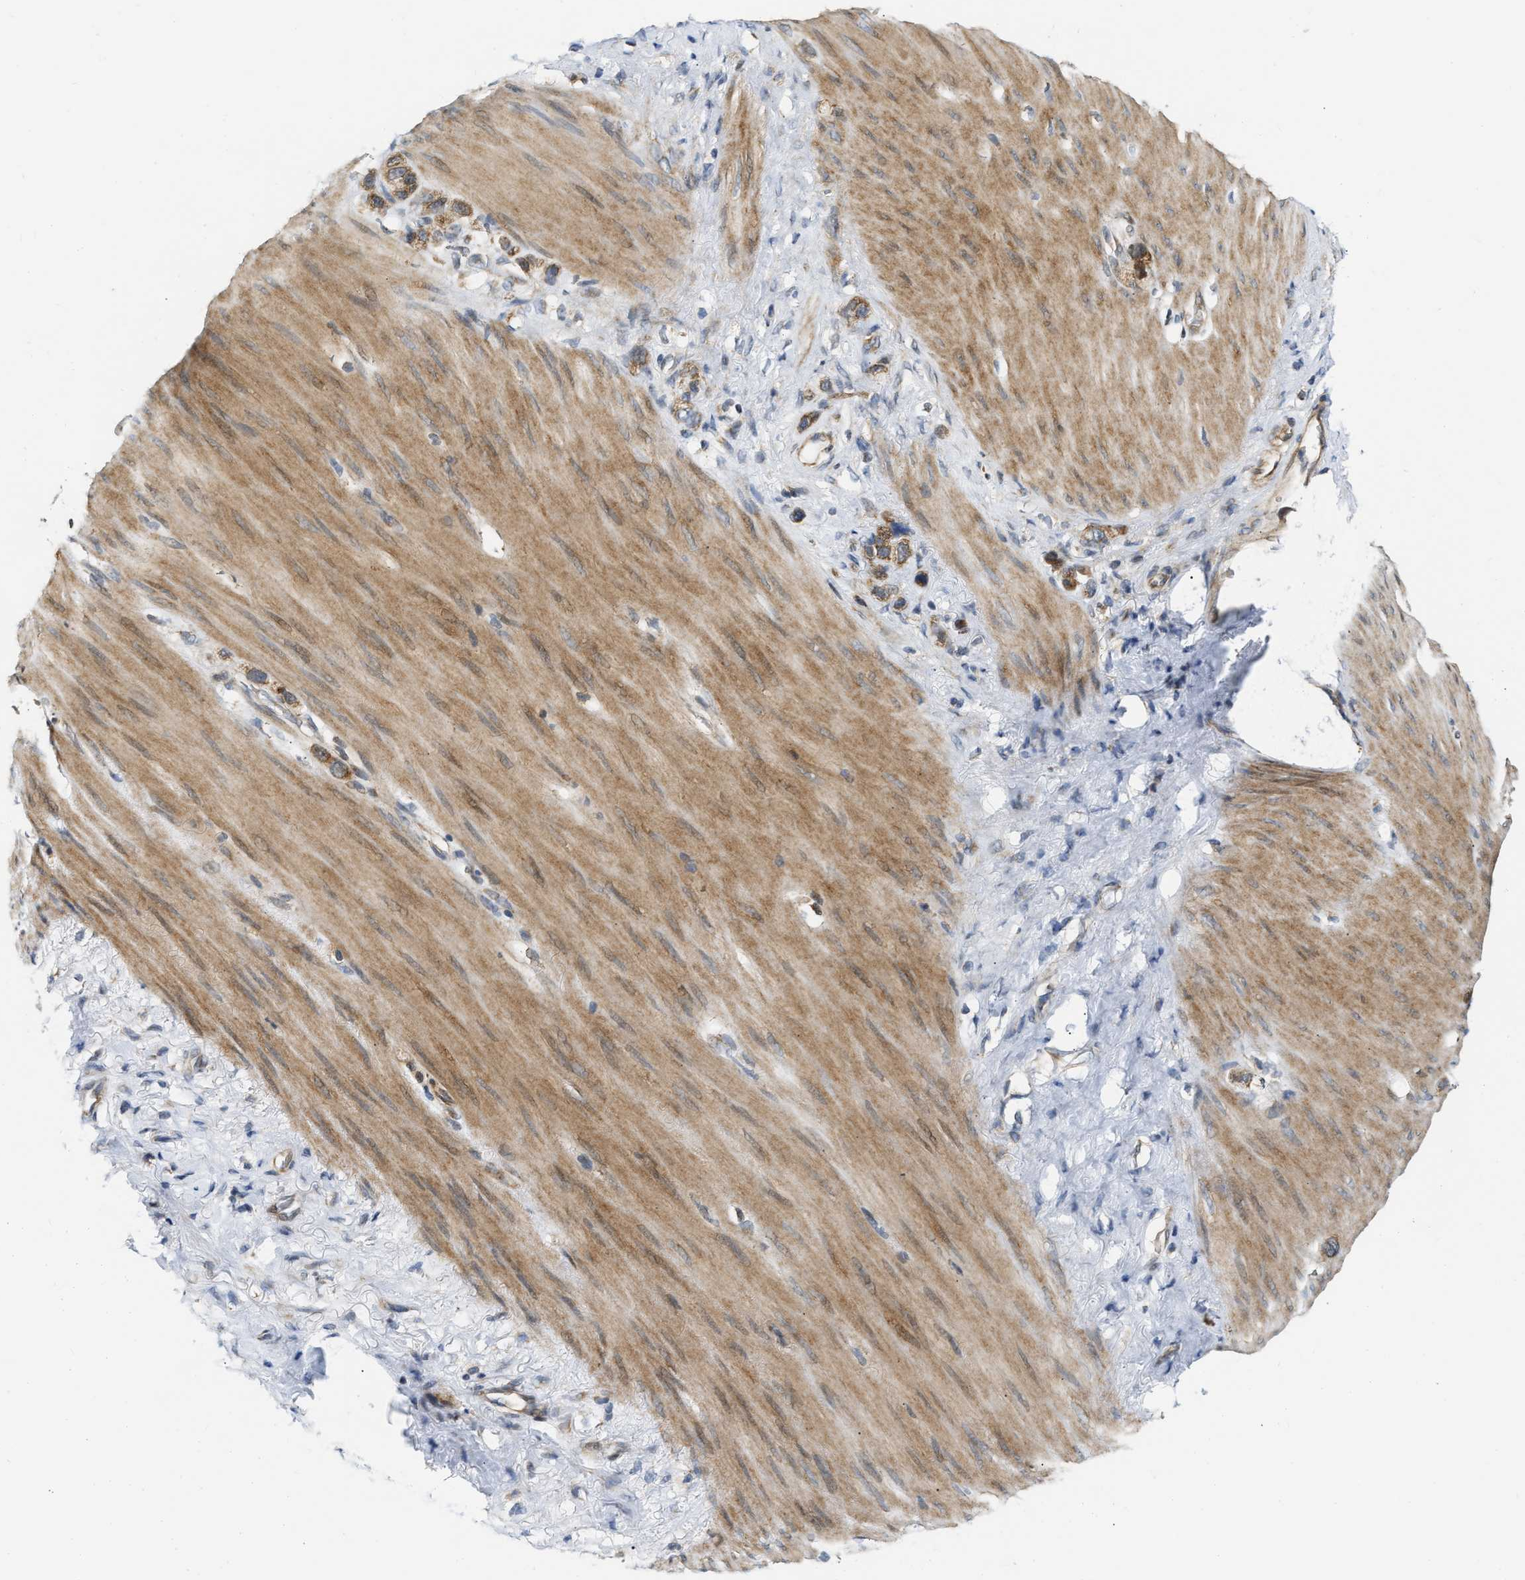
{"staining": {"intensity": "moderate", "quantity": ">75%", "location": "cytoplasmic/membranous"}, "tissue": "stomach cancer", "cell_type": "Tumor cells", "image_type": "cancer", "snomed": [{"axis": "morphology", "description": "Normal tissue, NOS"}, {"axis": "morphology", "description": "Adenocarcinoma, NOS"}, {"axis": "morphology", "description": "Adenocarcinoma, High grade"}, {"axis": "topography", "description": "Stomach, upper"}, {"axis": "topography", "description": "Stomach"}], "caption": "Brown immunohistochemical staining in human stomach cancer demonstrates moderate cytoplasmic/membranous staining in about >75% of tumor cells.", "gene": "DEPTOR", "patient": {"sex": "female", "age": 65}}